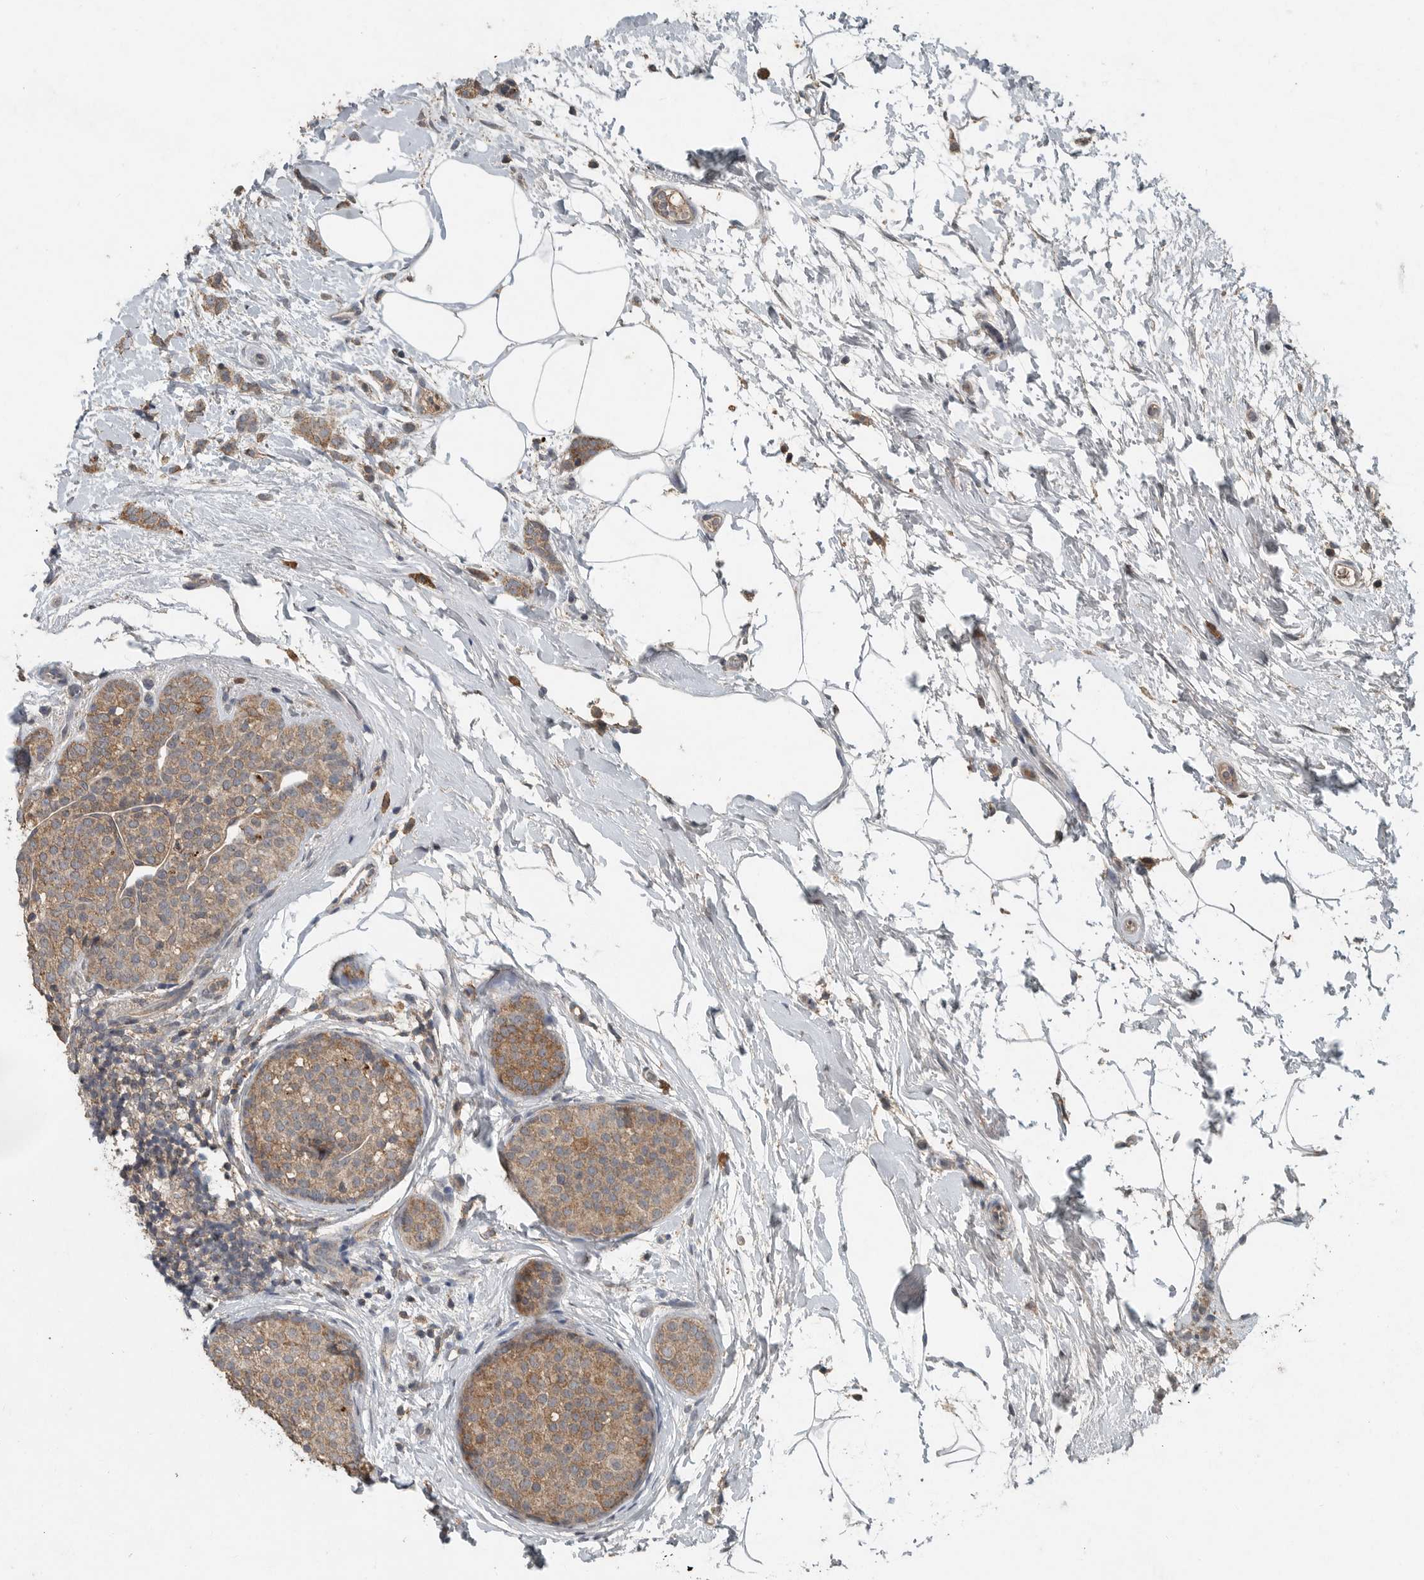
{"staining": {"intensity": "moderate", "quantity": ">75%", "location": "cytoplasmic/membranous"}, "tissue": "breast cancer", "cell_type": "Tumor cells", "image_type": "cancer", "snomed": [{"axis": "morphology", "description": "Lobular carcinoma, in situ"}, {"axis": "morphology", "description": "Lobular carcinoma"}, {"axis": "topography", "description": "Breast"}], "caption": "Tumor cells reveal medium levels of moderate cytoplasmic/membranous positivity in about >75% of cells in human breast cancer.", "gene": "IL6ST", "patient": {"sex": "female", "age": 41}}